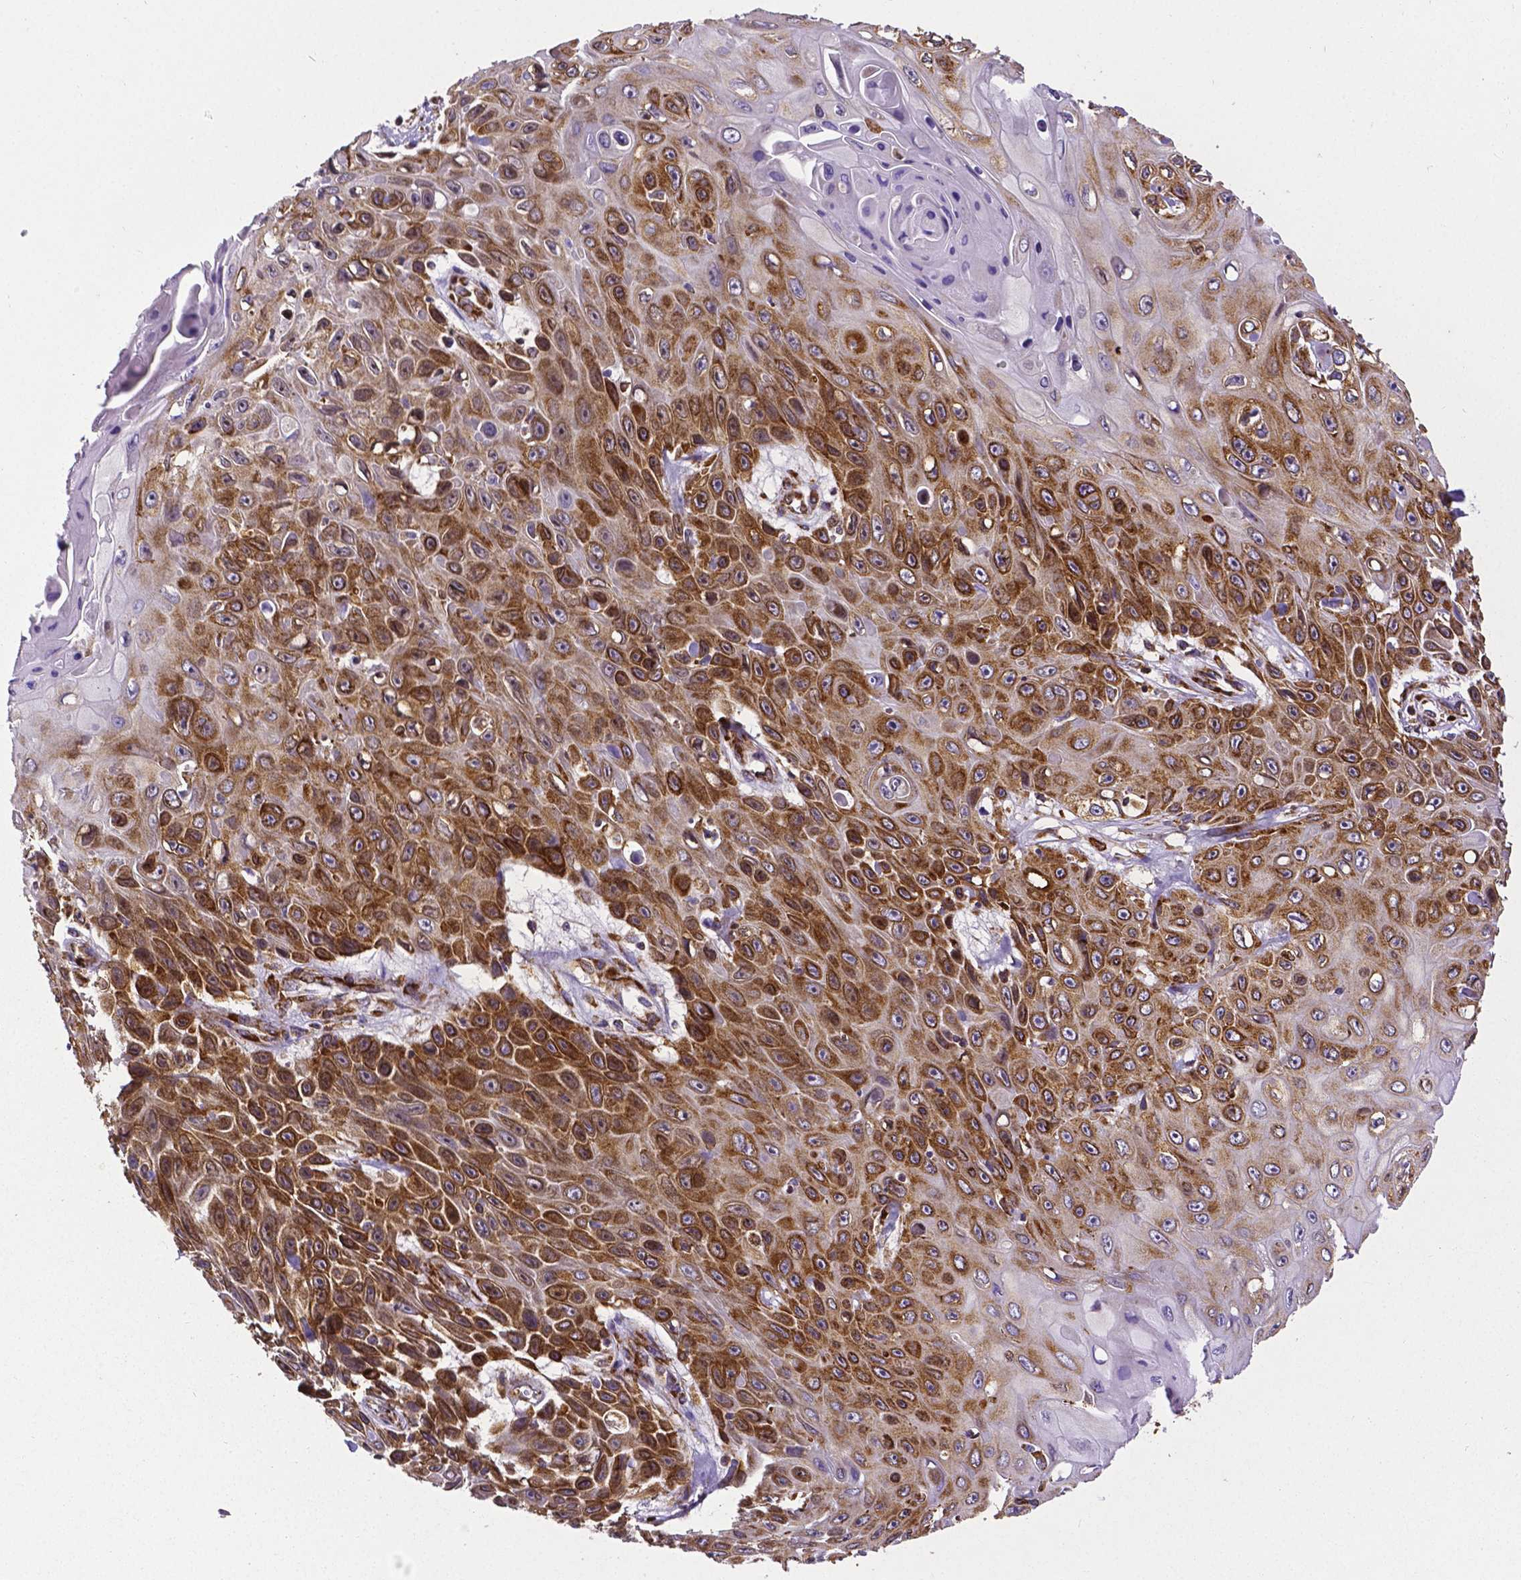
{"staining": {"intensity": "strong", "quantity": ">75%", "location": "cytoplasmic/membranous"}, "tissue": "skin cancer", "cell_type": "Tumor cells", "image_type": "cancer", "snomed": [{"axis": "morphology", "description": "Squamous cell carcinoma, NOS"}, {"axis": "topography", "description": "Skin"}], "caption": "The histopathology image shows immunohistochemical staining of skin cancer (squamous cell carcinoma). There is strong cytoplasmic/membranous positivity is present in approximately >75% of tumor cells. (brown staining indicates protein expression, while blue staining denotes nuclei).", "gene": "MTDH", "patient": {"sex": "male", "age": 82}}